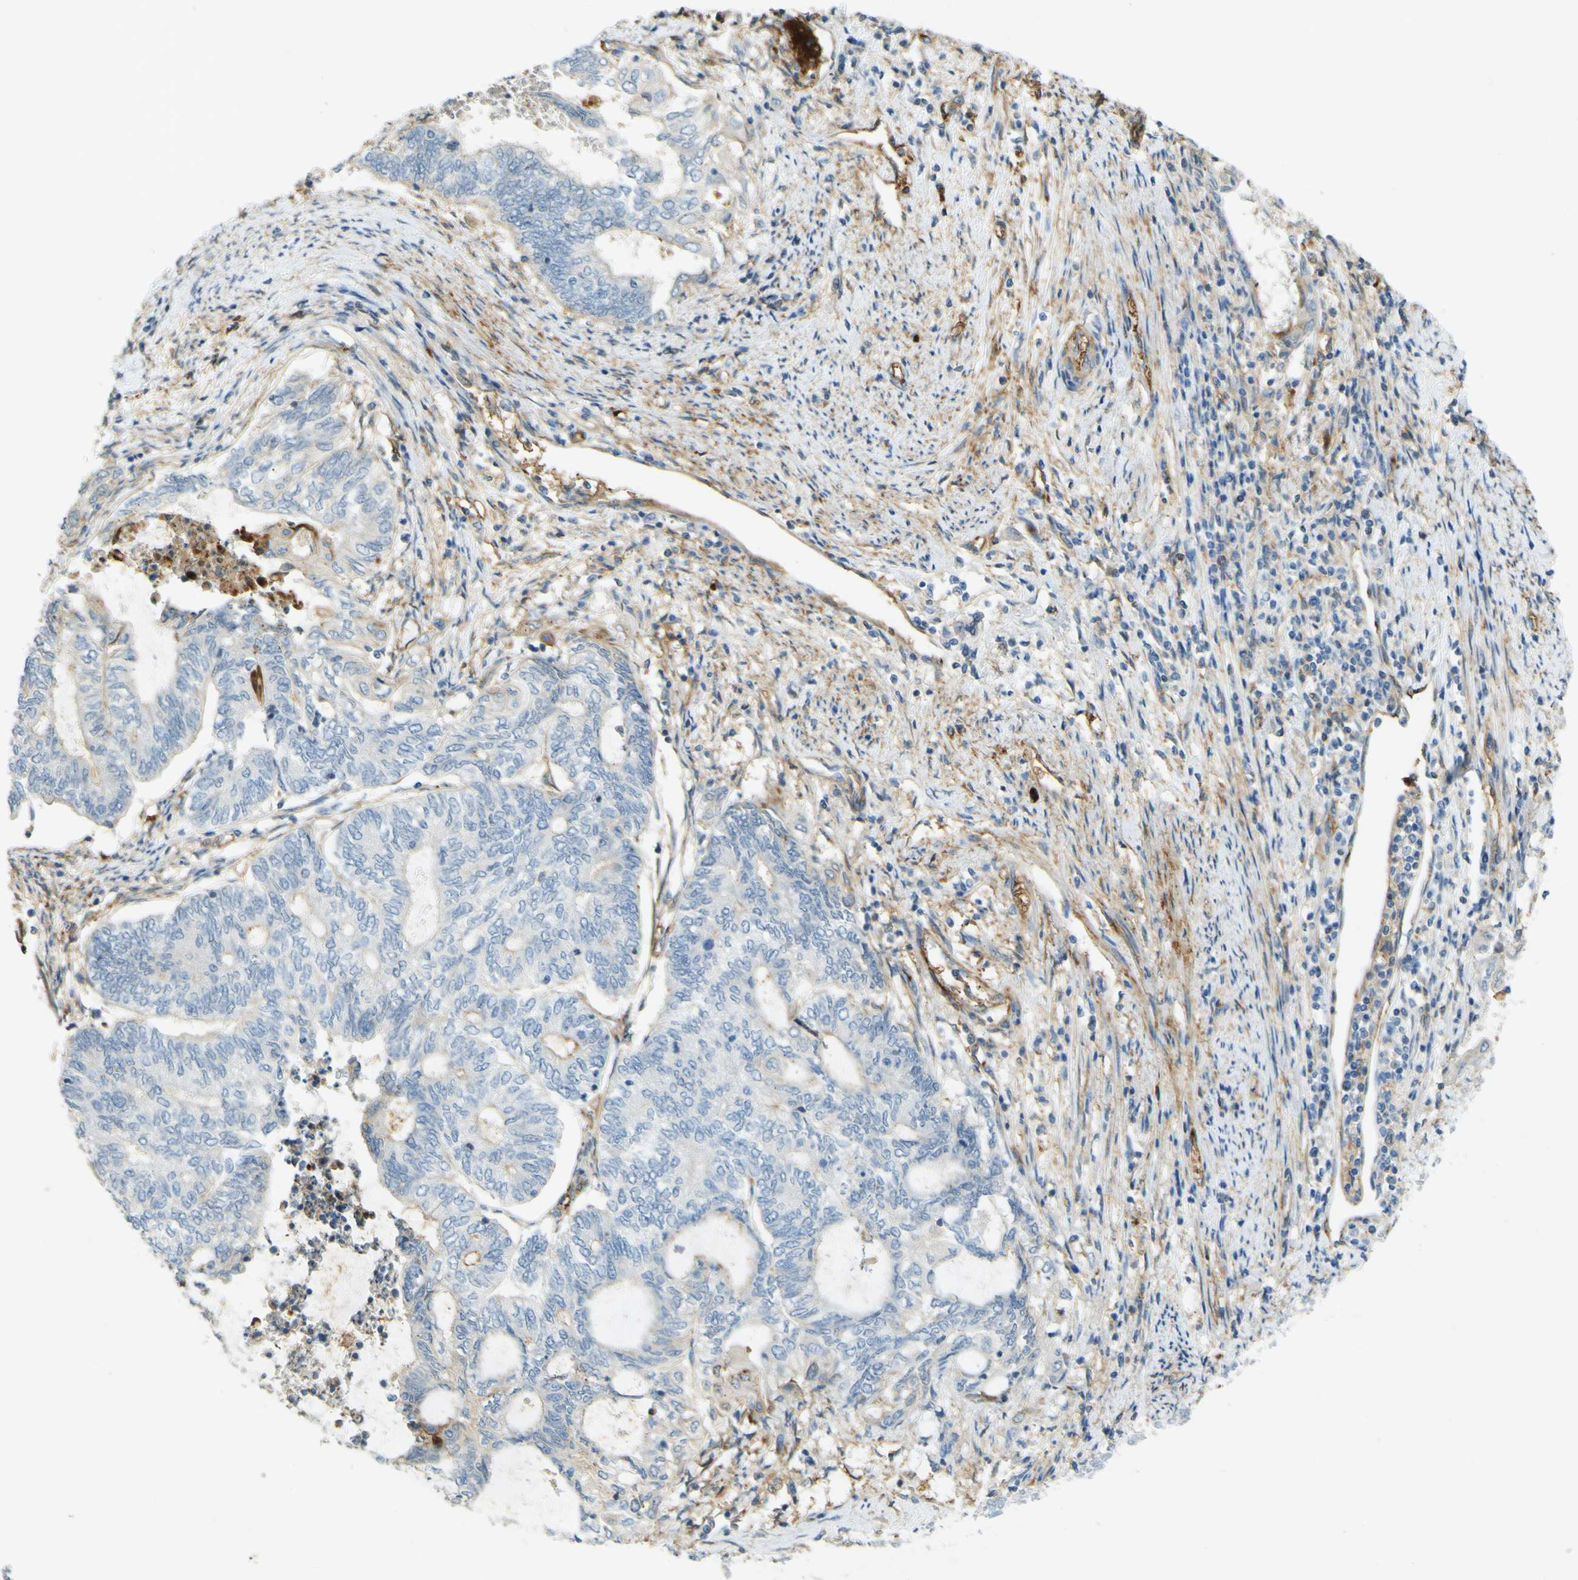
{"staining": {"intensity": "negative", "quantity": "none", "location": "none"}, "tissue": "endometrial cancer", "cell_type": "Tumor cells", "image_type": "cancer", "snomed": [{"axis": "morphology", "description": "Adenocarcinoma, NOS"}, {"axis": "topography", "description": "Uterus"}, {"axis": "topography", "description": "Endometrium"}], "caption": "Immunohistochemistry (IHC) of human endometrial adenocarcinoma displays no expression in tumor cells.", "gene": "PLXDC1", "patient": {"sex": "female", "age": 70}}